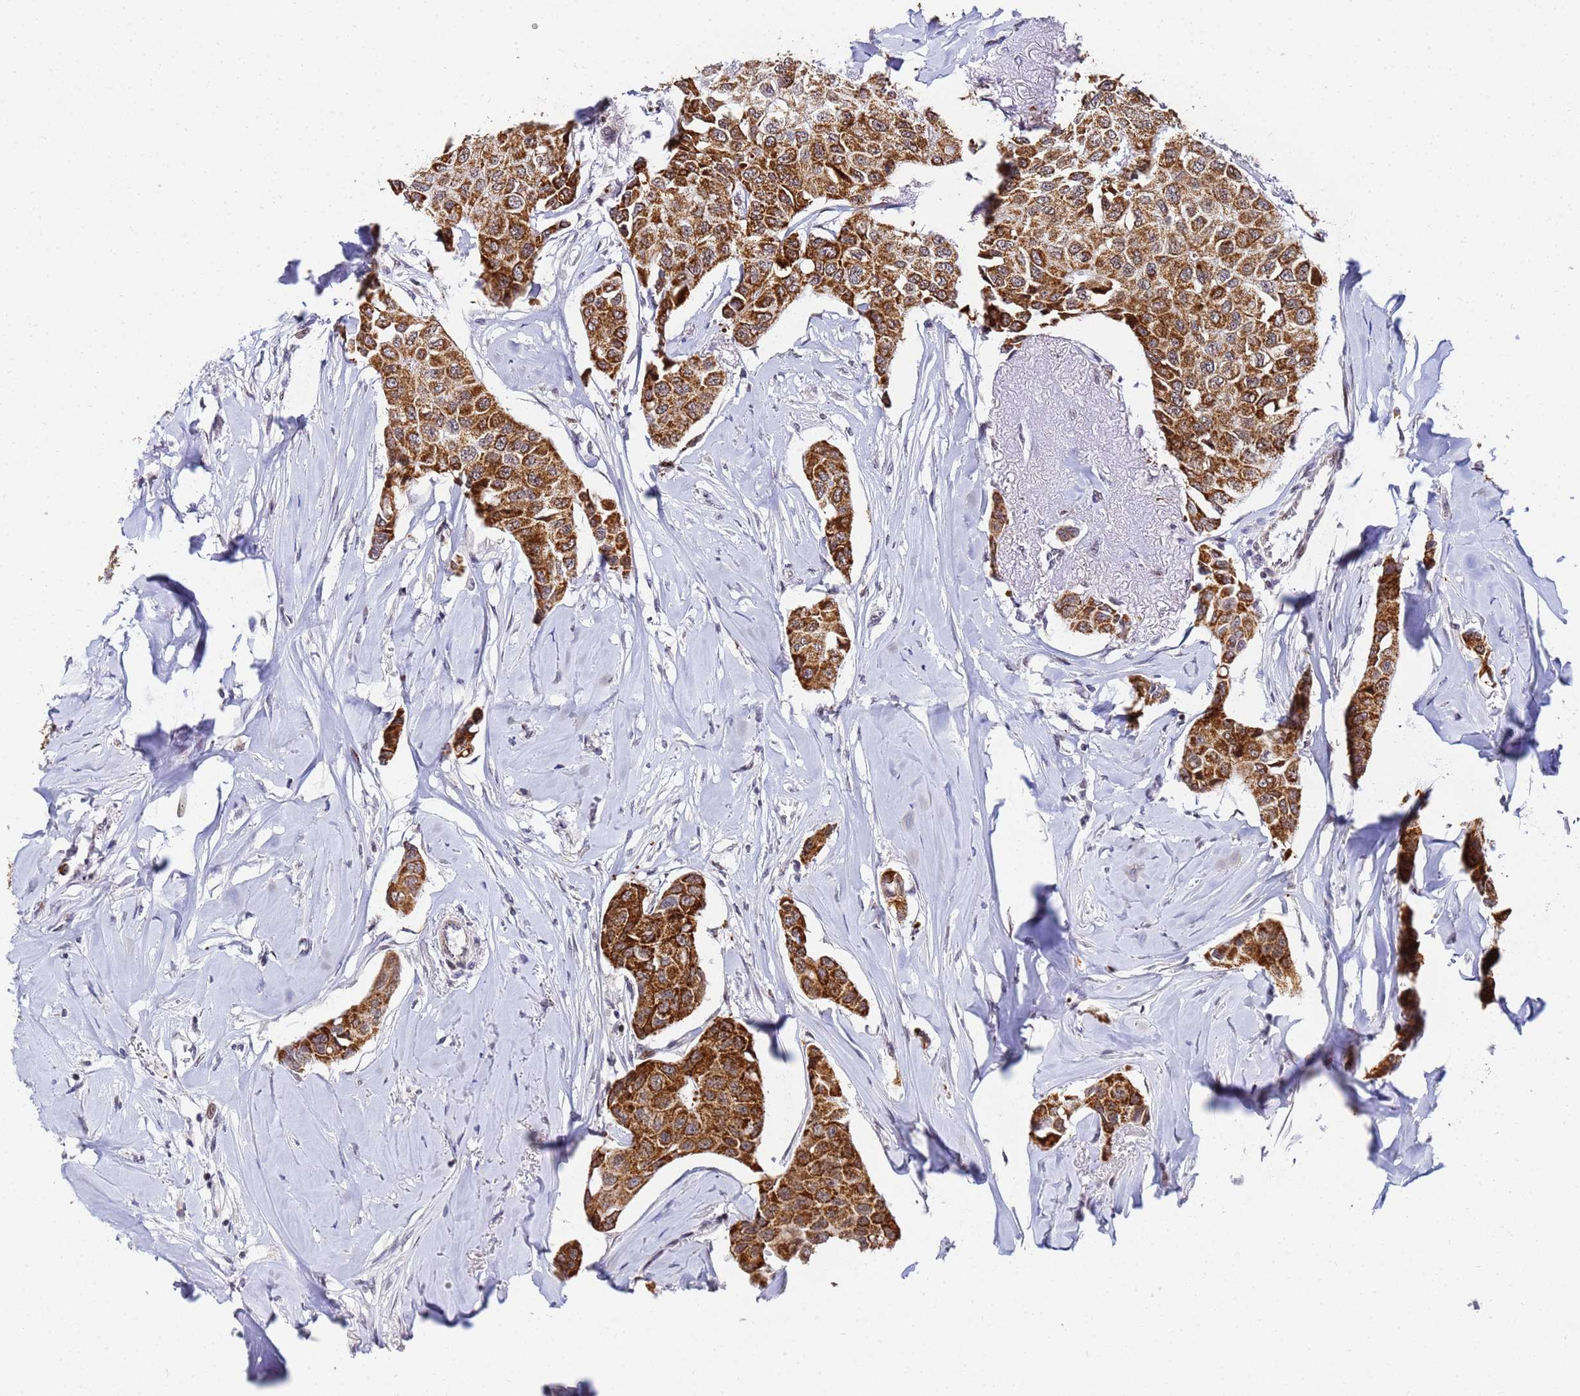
{"staining": {"intensity": "strong", "quantity": ">75%", "location": "cytoplasmic/membranous"}, "tissue": "breast cancer", "cell_type": "Tumor cells", "image_type": "cancer", "snomed": [{"axis": "morphology", "description": "Duct carcinoma"}, {"axis": "topography", "description": "Breast"}], "caption": "DAB immunohistochemical staining of breast cancer (intraductal carcinoma) displays strong cytoplasmic/membranous protein expression in approximately >75% of tumor cells.", "gene": "CKMT1A", "patient": {"sex": "female", "age": 80}}